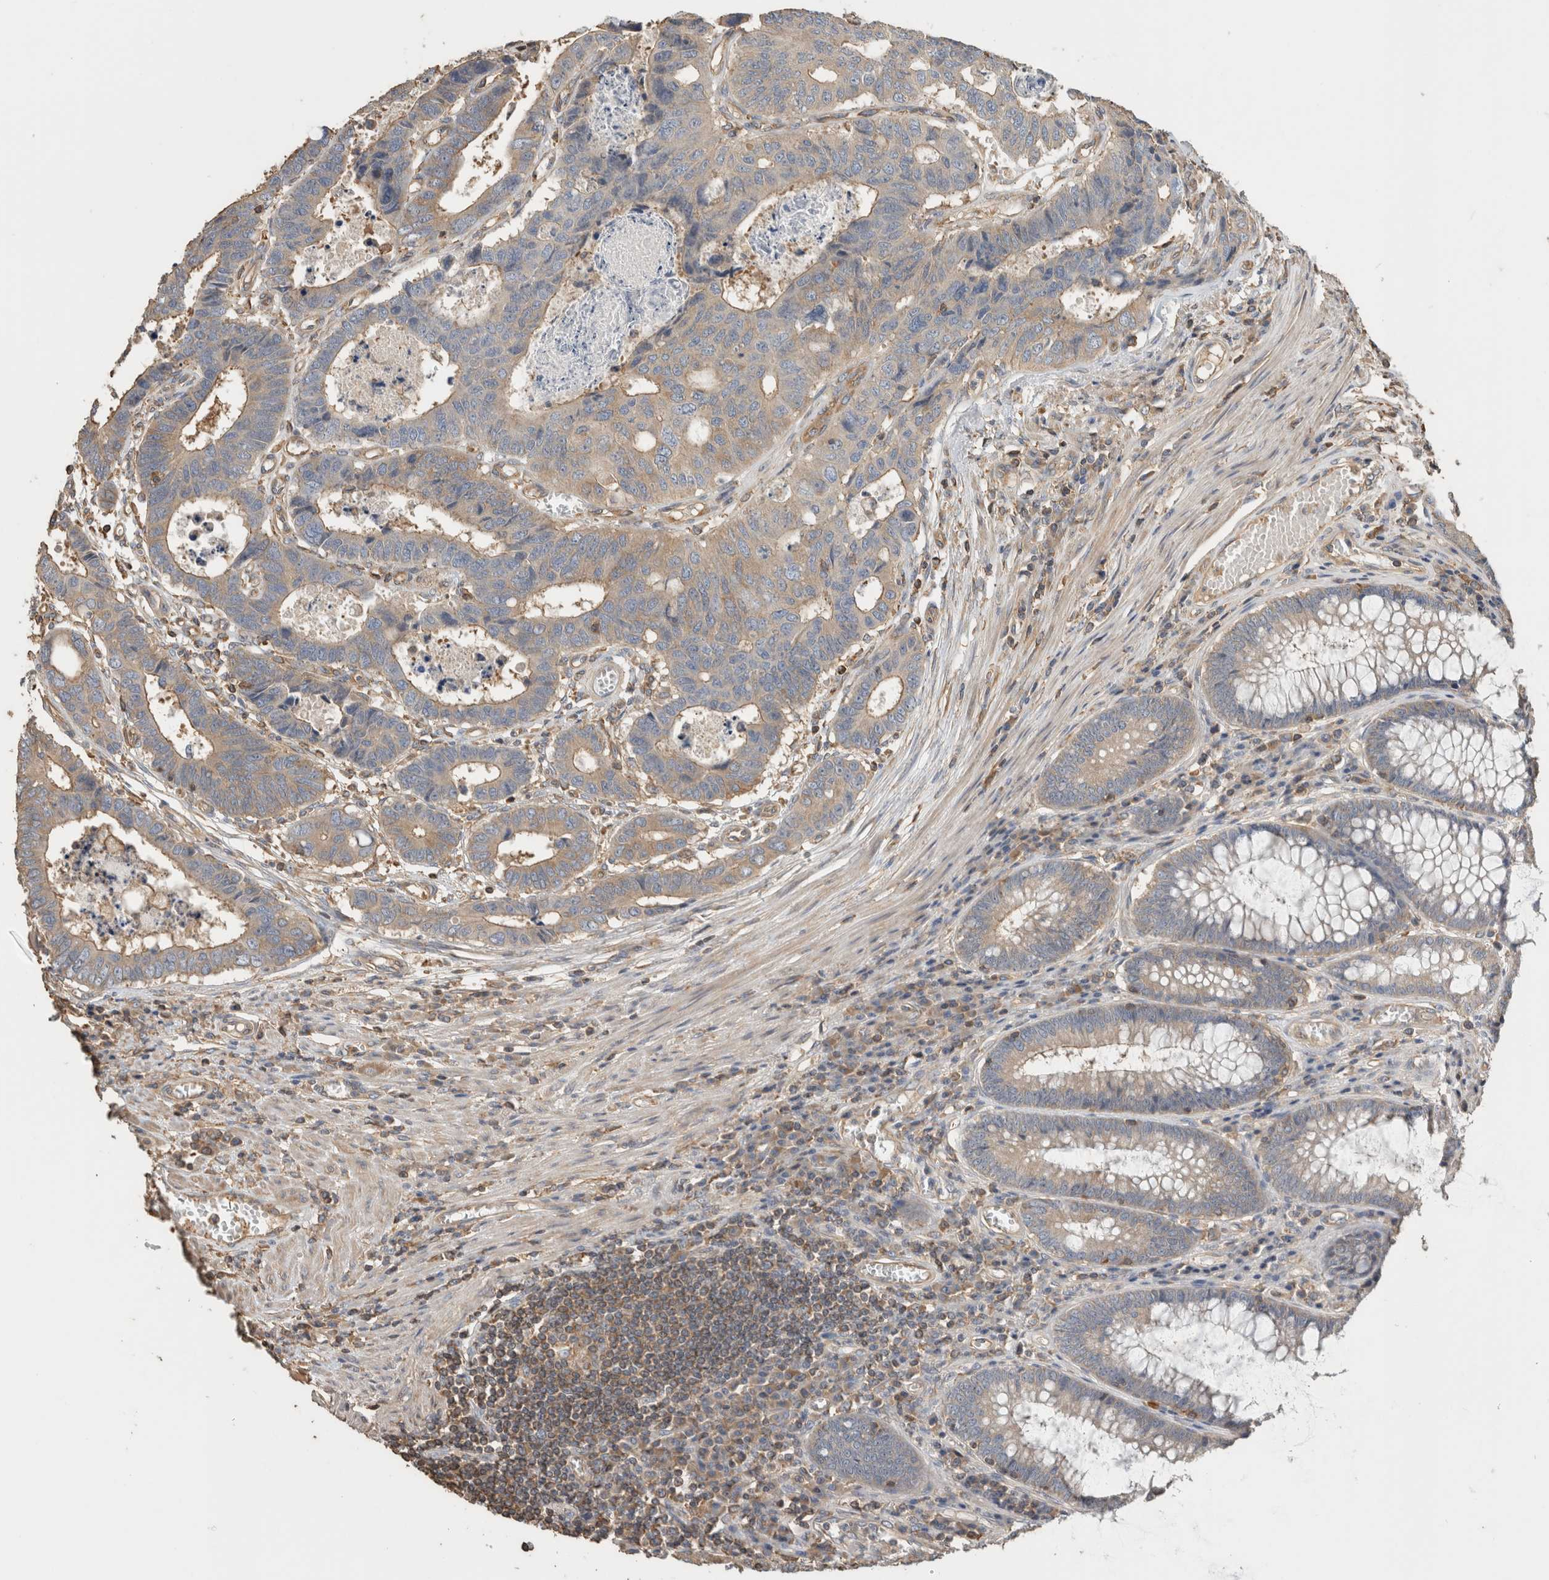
{"staining": {"intensity": "weak", "quantity": "25%-75%", "location": "cytoplasmic/membranous"}, "tissue": "colorectal cancer", "cell_type": "Tumor cells", "image_type": "cancer", "snomed": [{"axis": "morphology", "description": "Adenocarcinoma, NOS"}, {"axis": "topography", "description": "Rectum"}], "caption": "Immunohistochemical staining of human colorectal cancer (adenocarcinoma) displays low levels of weak cytoplasmic/membranous protein positivity in approximately 25%-75% of tumor cells.", "gene": "EIF4G3", "patient": {"sex": "male", "age": 84}}